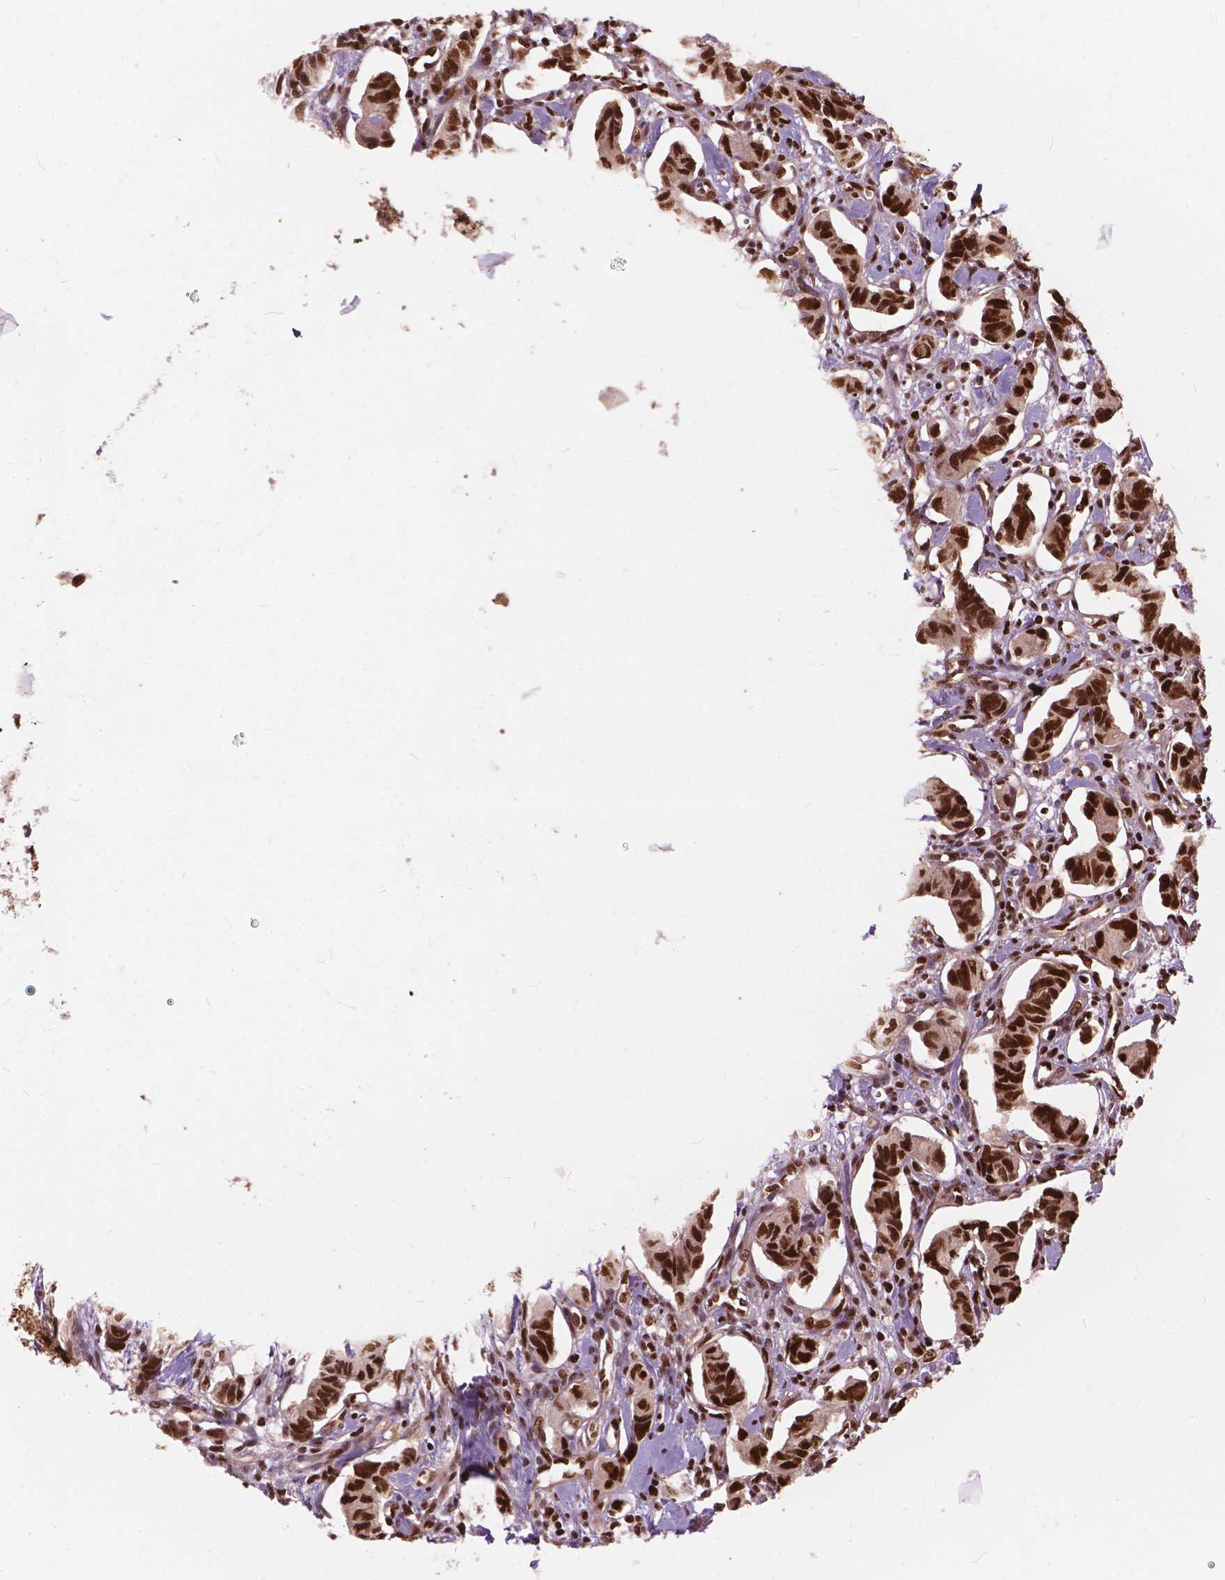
{"staining": {"intensity": "moderate", "quantity": ">75%", "location": "nuclear"}, "tissue": "carcinoid", "cell_type": "Tumor cells", "image_type": "cancer", "snomed": [{"axis": "morphology", "description": "Carcinoid, malignant, NOS"}, {"axis": "topography", "description": "Kidney"}], "caption": "DAB immunohistochemical staining of carcinoid demonstrates moderate nuclear protein positivity in about >75% of tumor cells.", "gene": "ANP32B", "patient": {"sex": "female", "age": 41}}